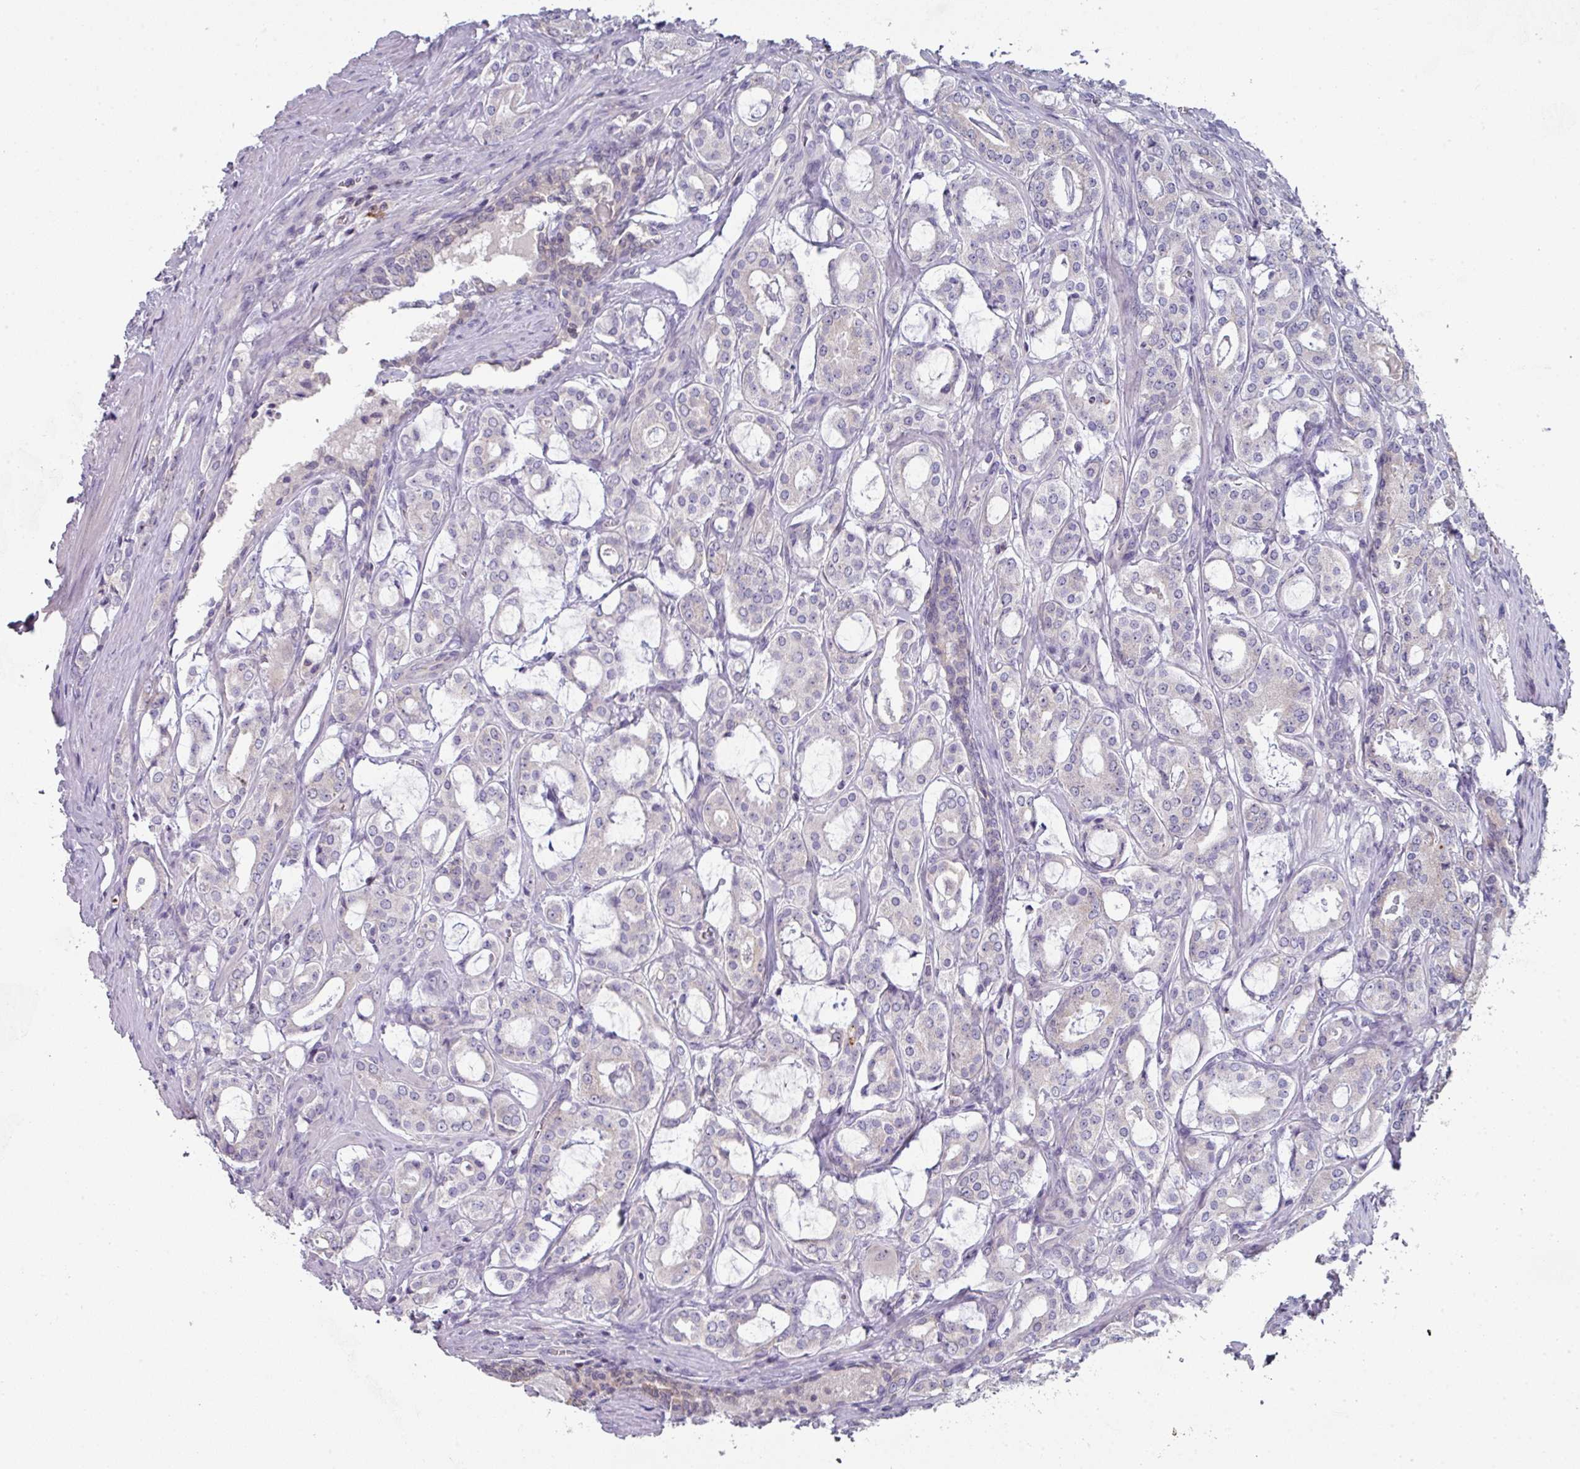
{"staining": {"intensity": "negative", "quantity": "none", "location": "none"}, "tissue": "prostate cancer", "cell_type": "Tumor cells", "image_type": "cancer", "snomed": [{"axis": "morphology", "description": "Adenocarcinoma, High grade"}, {"axis": "topography", "description": "Prostate"}], "caption": "An immunohistochemistry (IHC) micrograph of adenocarcinoma (high-grade) (prostate) is shown. There is no staining in tumor cells of adenocarcinoma (high-grade) (prostate).", "gene": "DCAF12L2", "patient": {"sex": "male", "age": 63}}